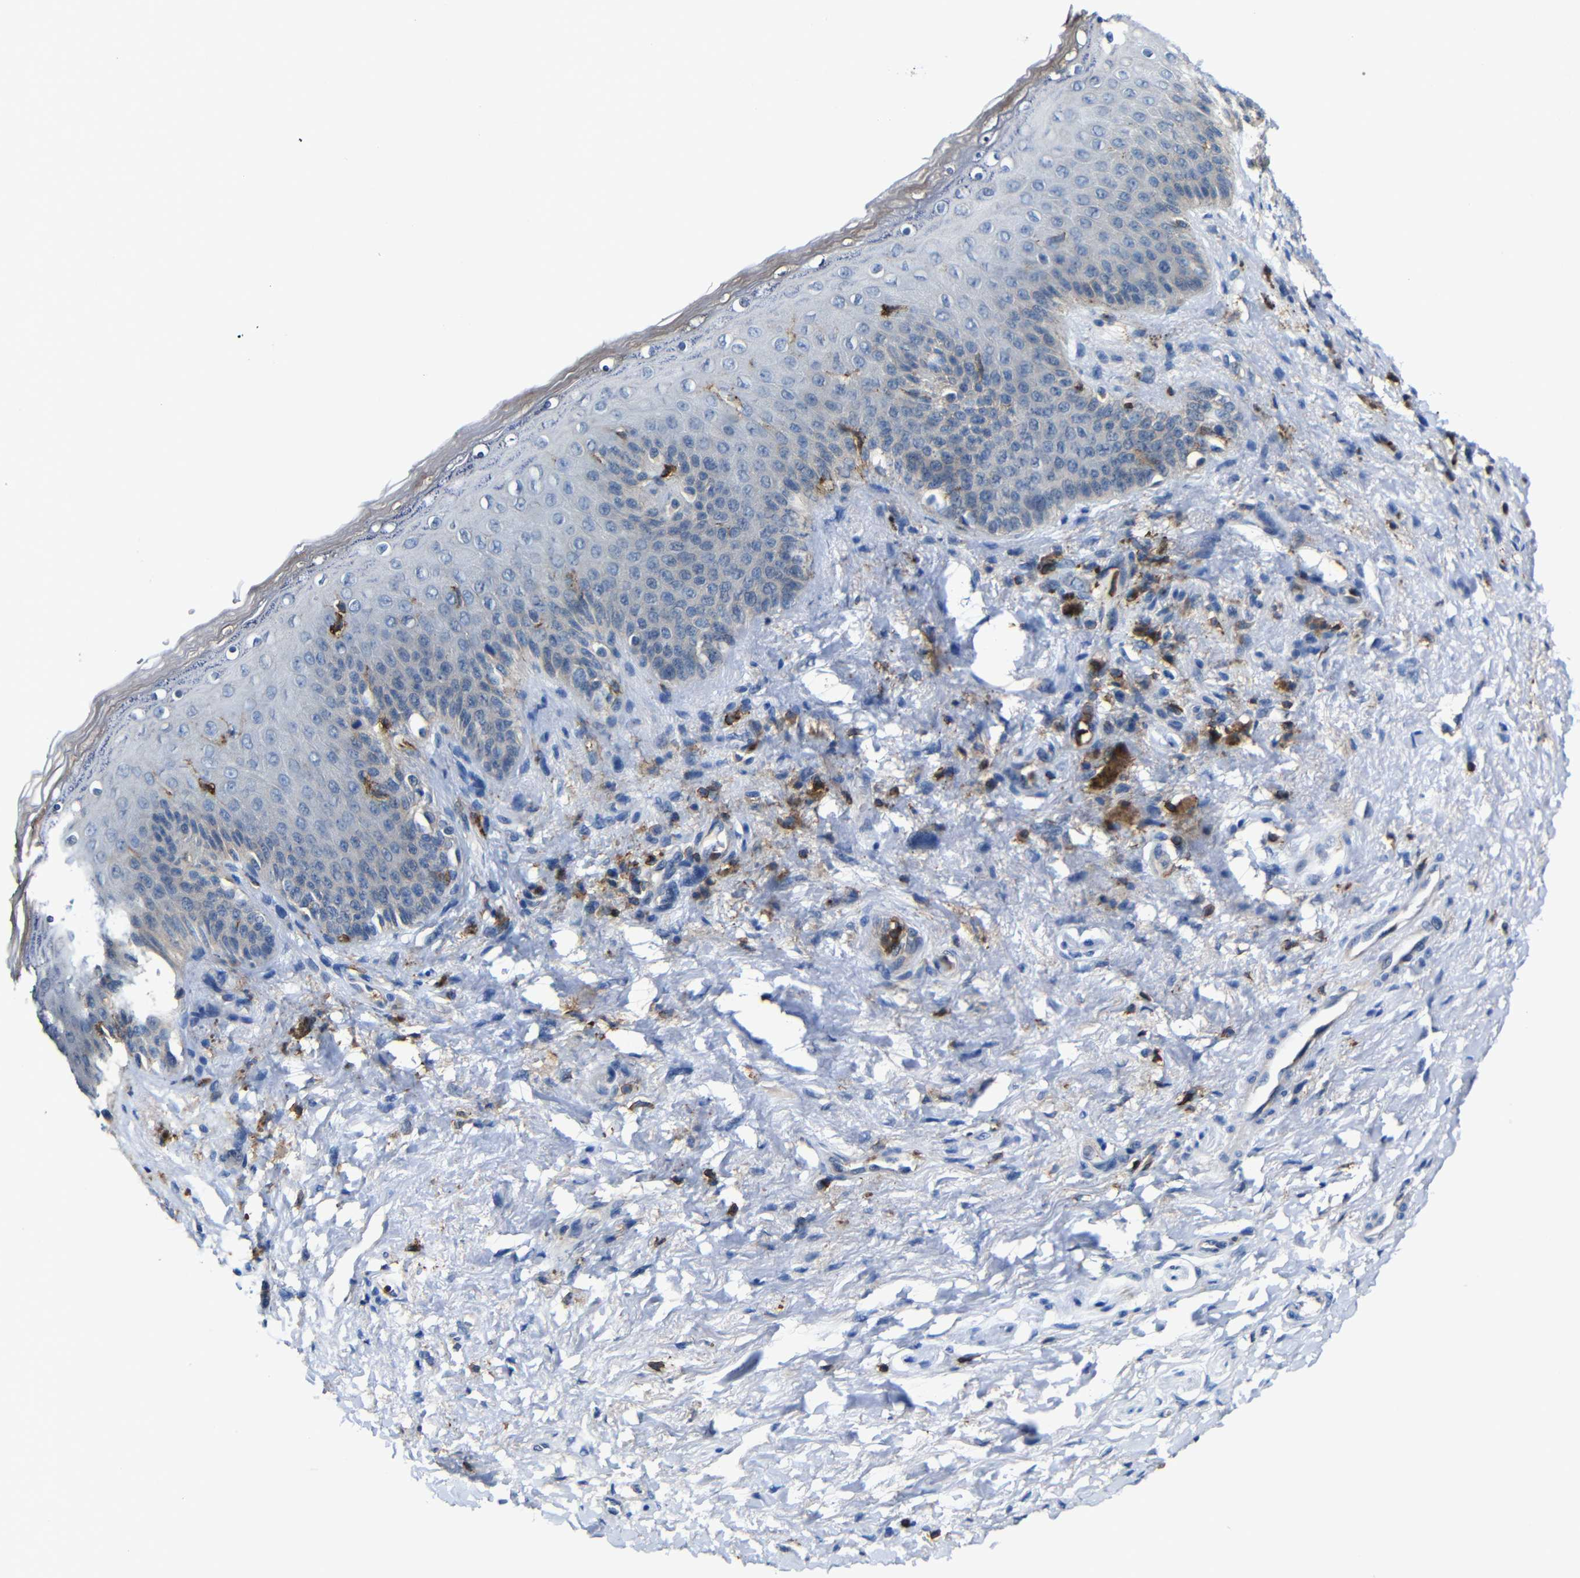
{"staining": {"intensity": "weak", "quantity": "<25%", "location": "cytoplasmic/membranous"}, "tissue": "skin", "cell_type": "Epidermal cells", "image_type": "normal", "snomed": [{"axis": "morphology", "description": "Normal tissue, NOS"}, {"axis": "topography", "description": "Anal"}], "caption": "The photomicrograph shows no staining of epidermal cells in unremarkable skin.", "gene": "P2RY12", "patient": {"sex": "female", "age": 46}}